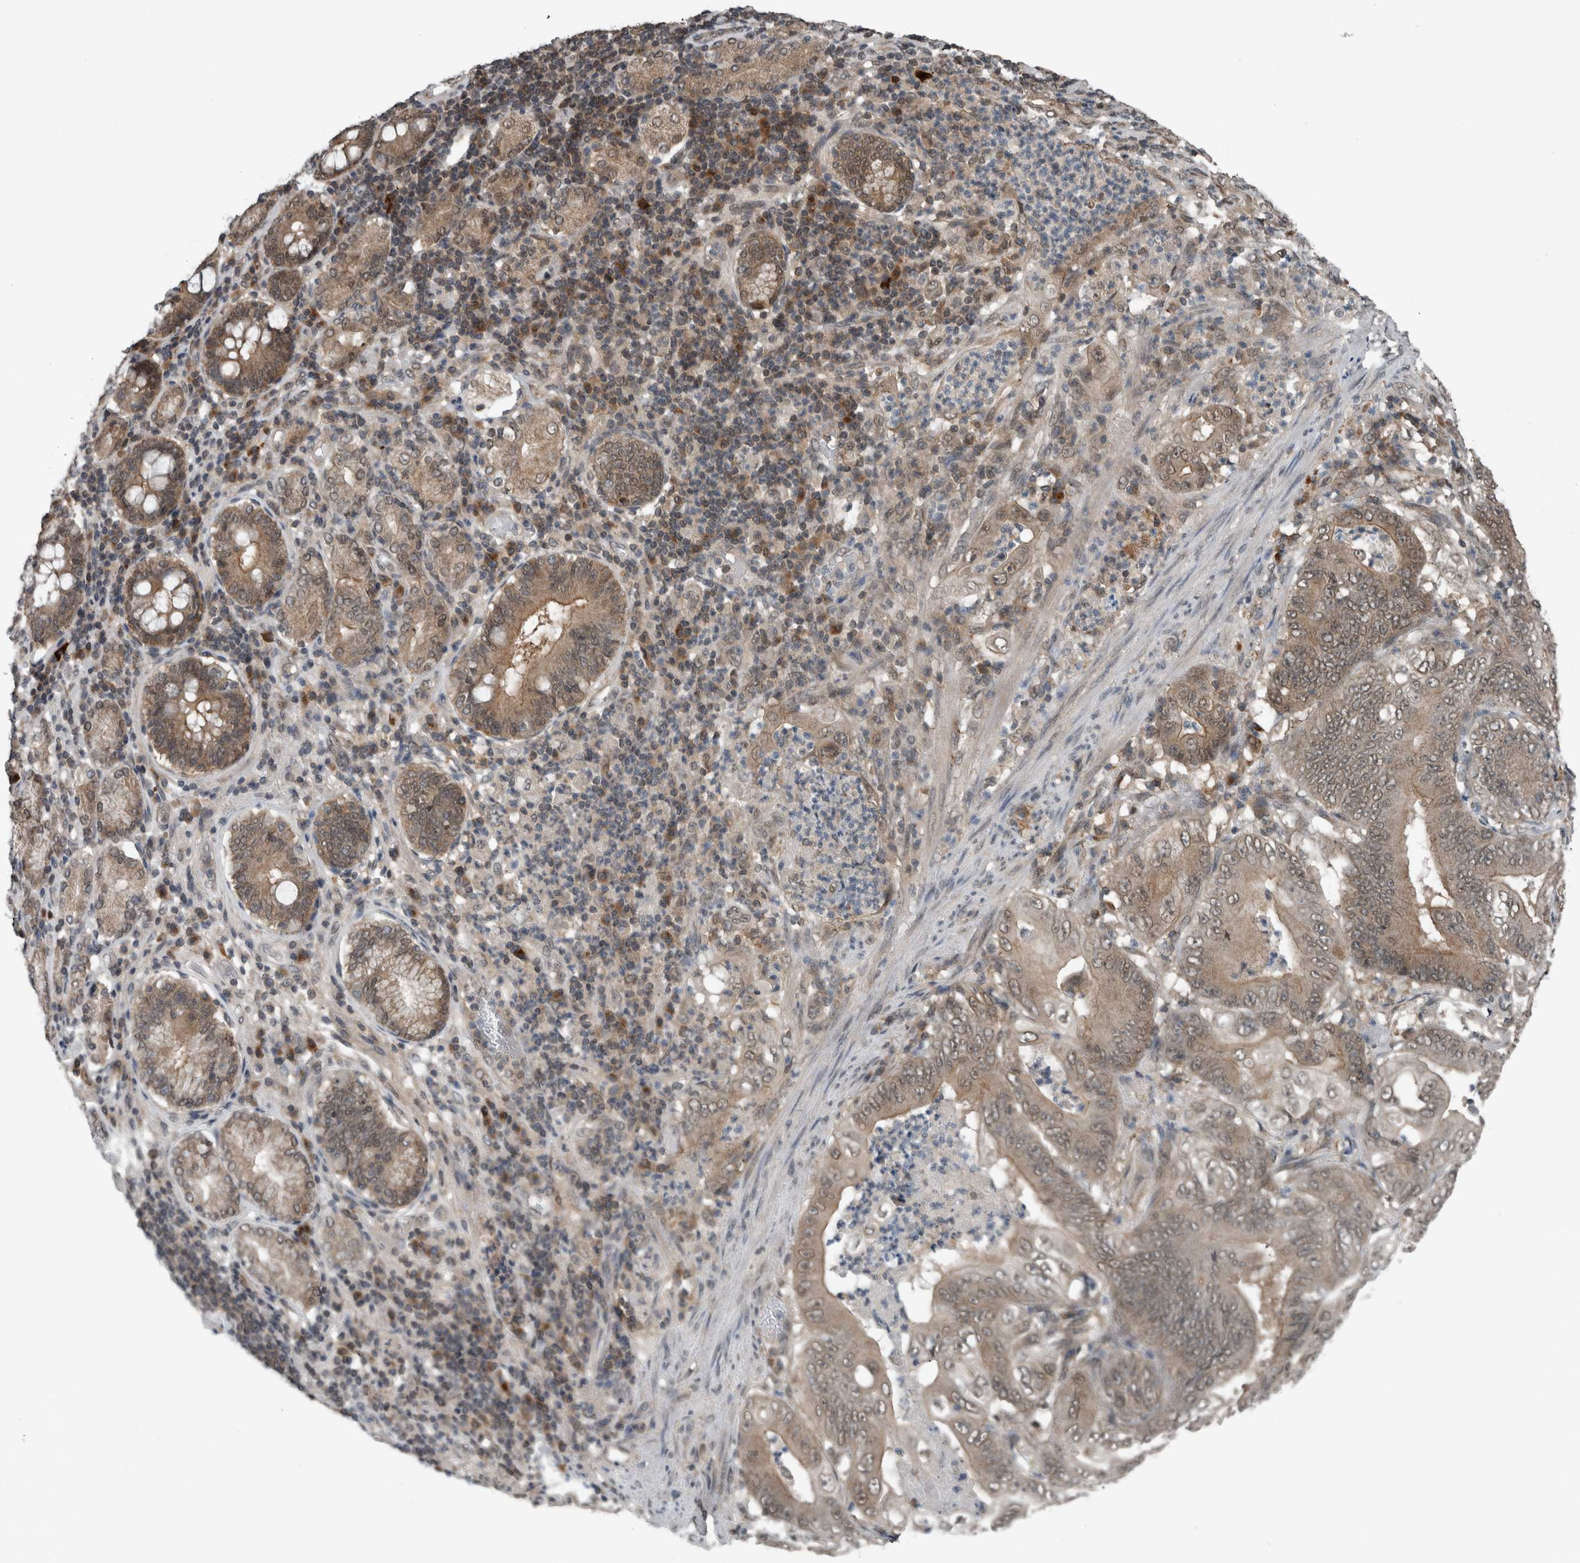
{"staining": {"intensity": "moderate", "quantity": ">75%", "location": "cytoplasmic/membranous"}, "tissue": "stomach cancer", "cell_type": "Tumor cells", "image_type": "cancer", "snomed": [{"axis": "morphology", "description": "Adenocarcinoma, NOS"}, {"axis": "topography", "description": "Stomach"}], "caption": "DAB (3,3'-diaminobenzidine) immunohistochemical staining of stomach cancer demonstrates moderate cytoplasmic/membranous protein staining in about >75% of tumor cells.", "gene": "SPAG7", "patient": {"sex": "female", "age": 73}}